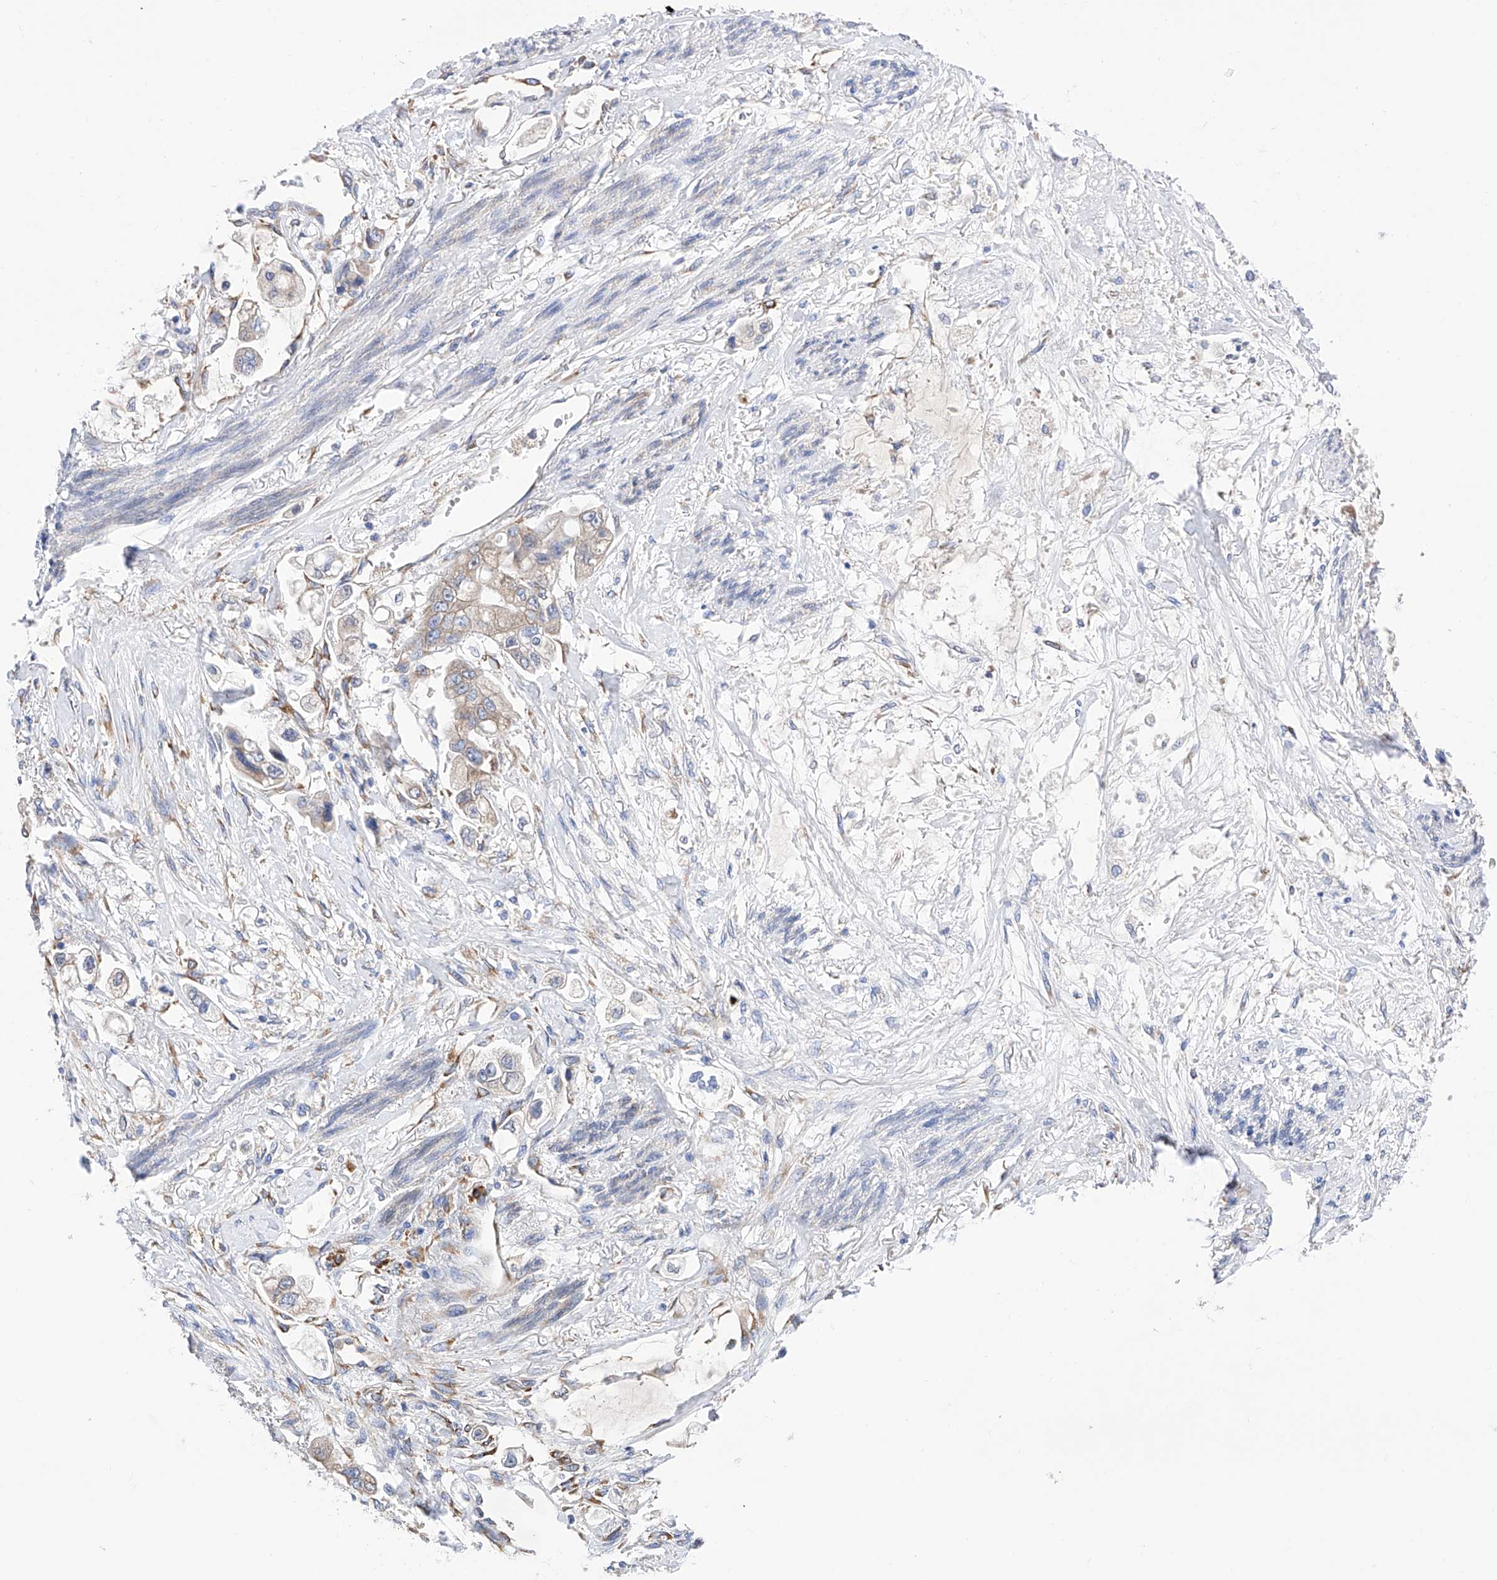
{"staining": {"intensity": "moderate", "quantity": "<25%", "location": "cytoplasmic/membranous"}, "tissue": "stomach cancer", "cell_type": "Tumor cells", "image_type": "cancer", "snomed": [{"axis": "morphology", "description": "Adenocarcinoma, NOS"}, {"axis": "topography", "description": "Stomach"}], "caption": "IHC of stomach adenocarcinoma displays low levels of moderate cytoplasmic/membranous positivity in about <25% of tumor cells.", "gene": "PDIA5", "patient": {"sex": "male", "age": 62}}